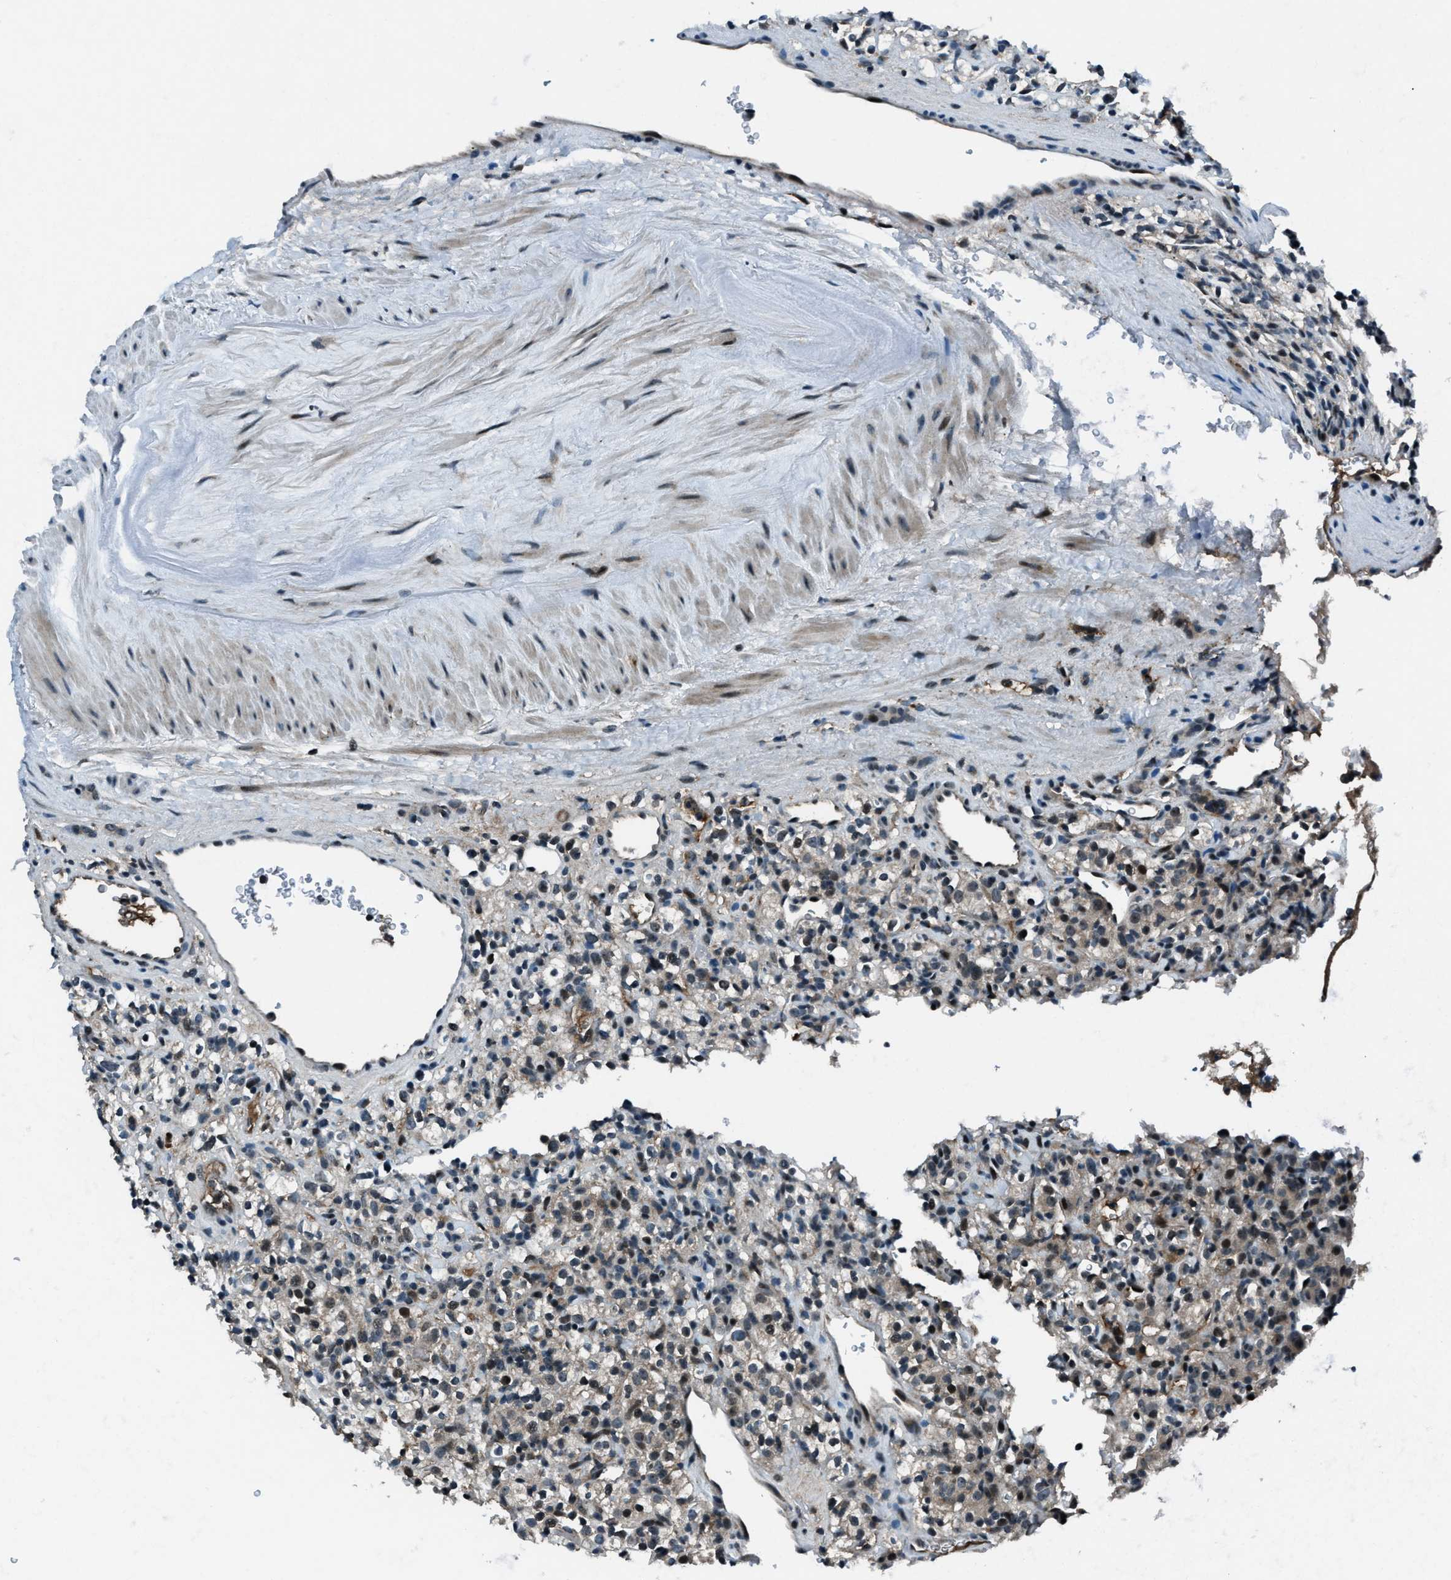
{"staining": {"intensity": "negative", "quantity": "none", "location": "none"}, "tissue": "renal cancer", "cell_type": "Tumor cells", "image_type": "cancer", "snomed": [{"axis": "morphology", "description": "Normal tissue, NOS"}, {"axis": "morphology", "description": "Adenocarcinoma, NOS"}, {"axis": "topography", "description": "Kidney"}], "caption": "Tumor cells show no significant protein positivity in adenocarcinoma (renal). (DAB immunohistochemistry visualized using brightfield microscopy, high magnification).", "gene": "ACTL9", "patient": {"sex": "female", "age": 72}}